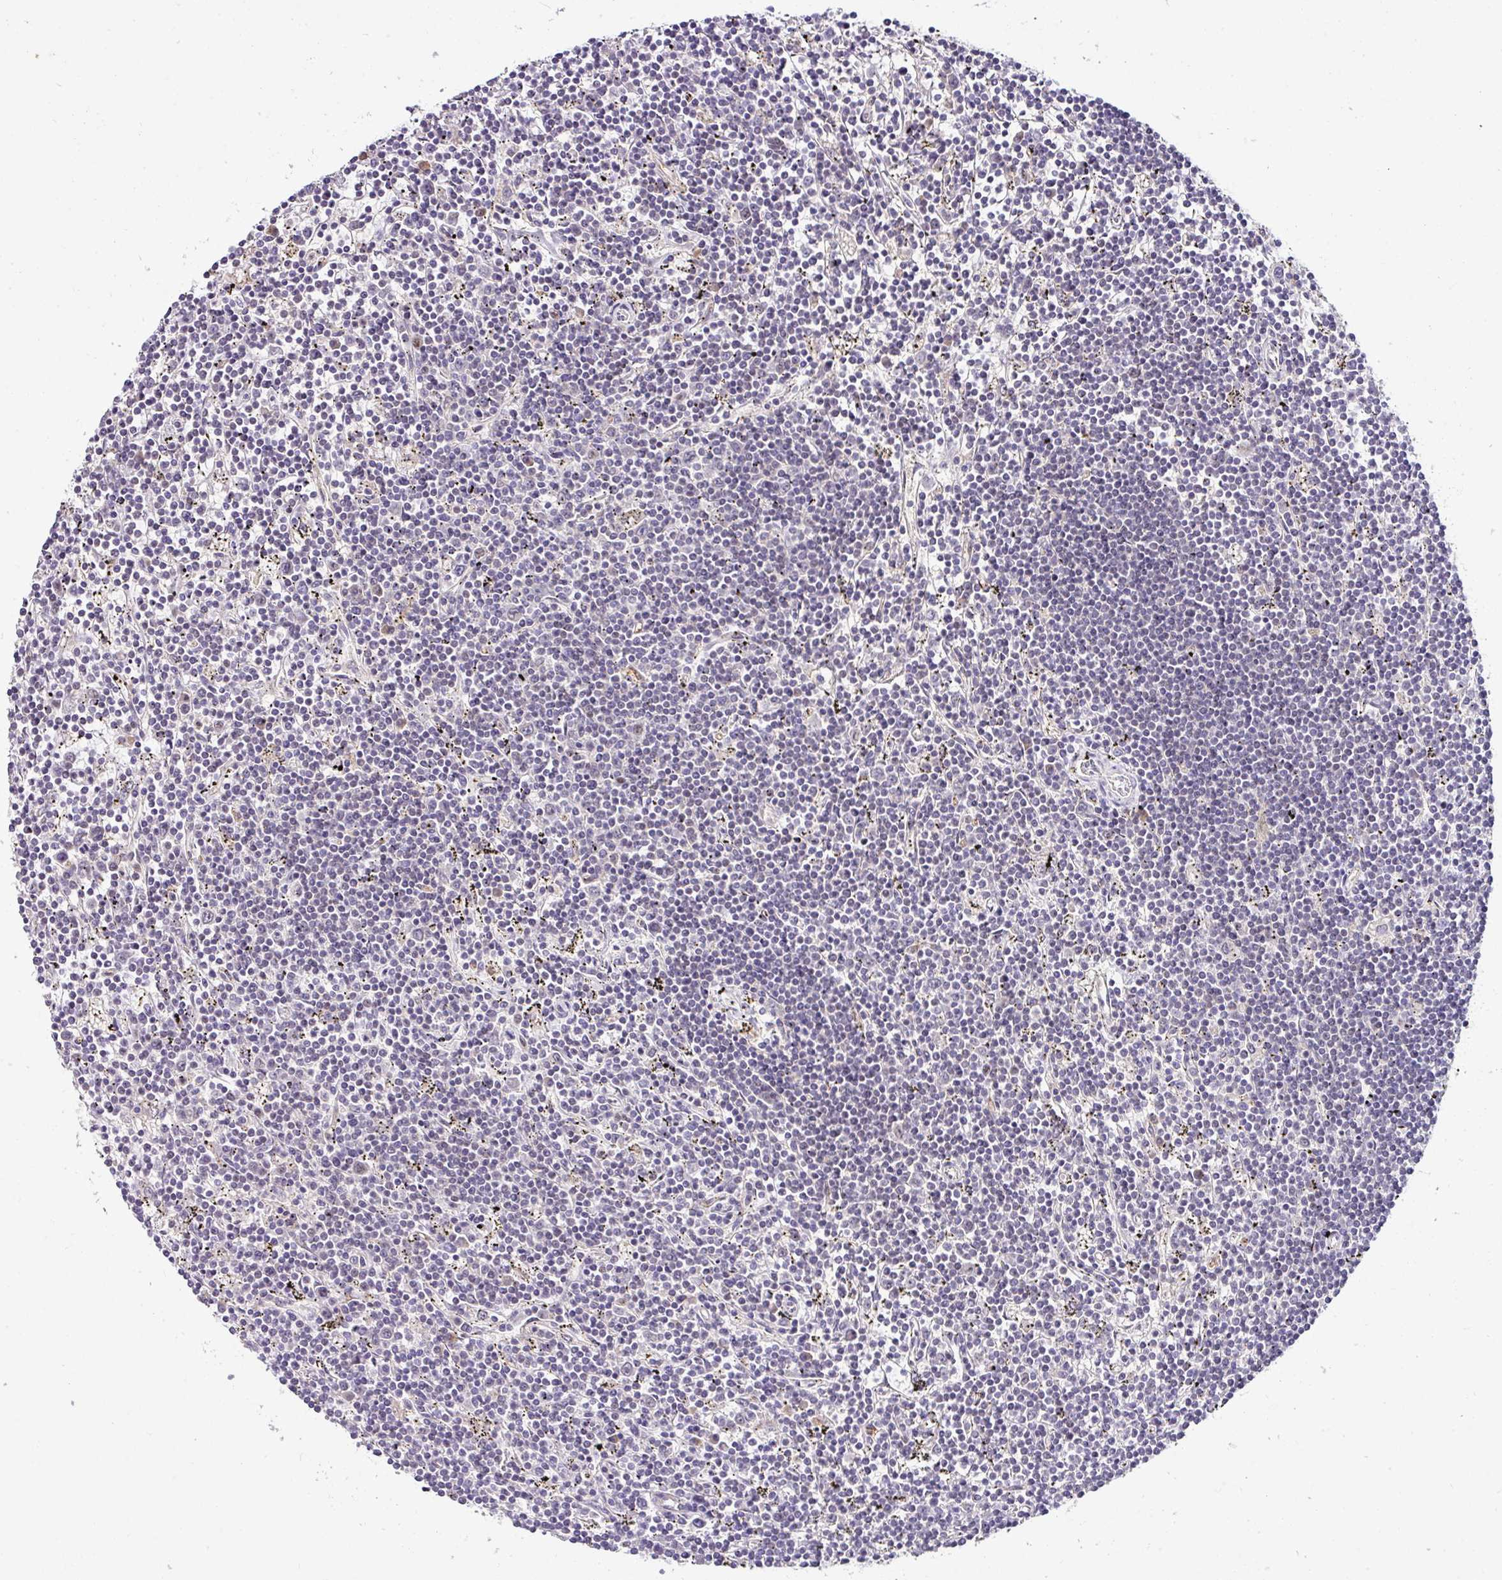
{"staining": {"intensity": "negative", "quantity": "none", "location": "none"}, "tissue": "lymphoma", "cell_type": "Tumor cells", "image_type": "cancer", "snomed": [{"axis": "morphology", "description": "Malignant lymphoma, non-Hodgkin's type, Low grade"}, {"axis": "topography", "description": "Spleen"}], "caption": "The image exhibits no significant staining in tumor cells of malignant lymphoma, non-Hodgkin's type (low-grade). (Stains: DAB (3,3'-diaminobenzidine) immunohistochemistry (IHC) with hematoxylin counter stain, Microscopy: brightfield microscopy at high magnification).", "gene": "NAPSA", "patient": {"sex": "male", "age": 76}}